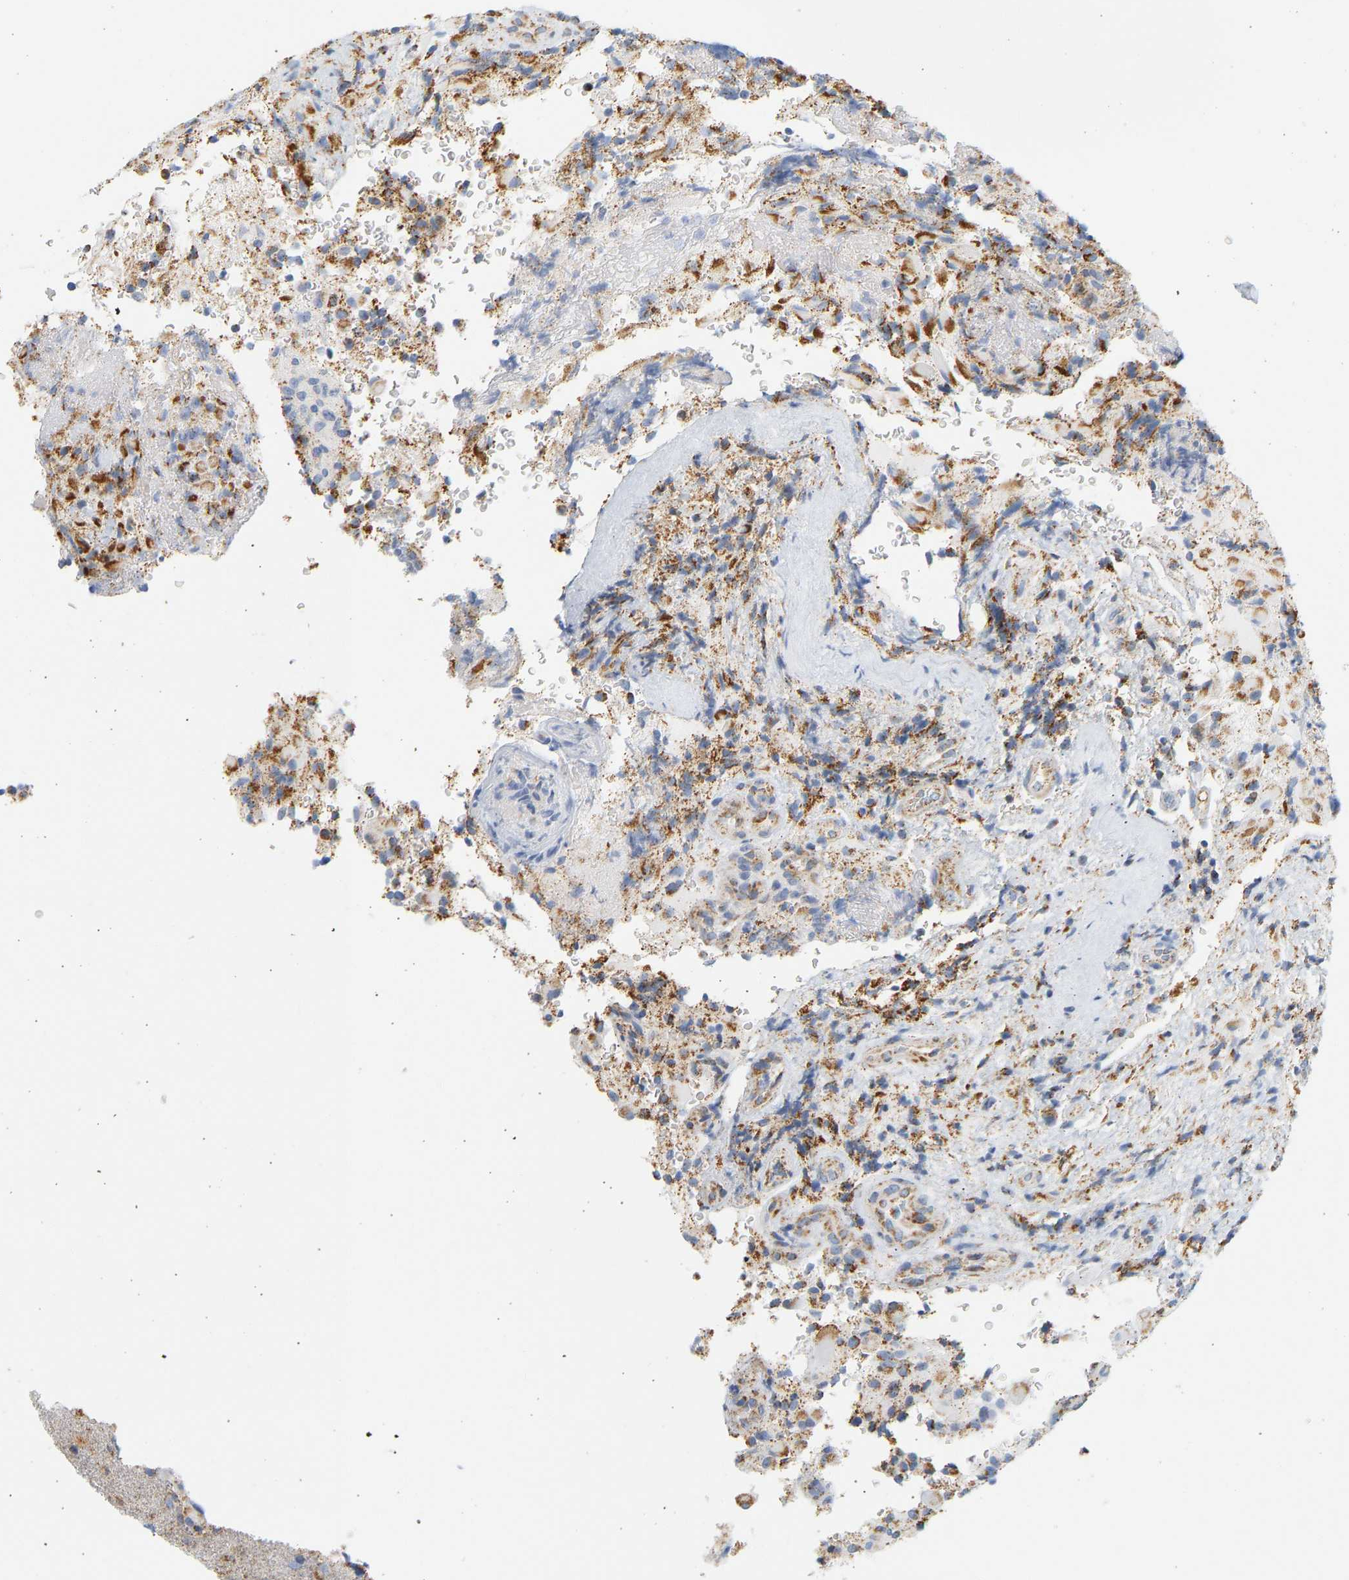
{"staining": {"intensity": "moderate", "quantity": ">75%", "location": "cytoplasmic/membranous"}, "tissue": "glioma", "cell_type": "Tumor cells", "image_type": "cancer", "snomed": [{"axis": "morphology", "description": "Glioma, malignant, High grade"}, {"axis": "topography", "description": "Brain"}], "caption": "Moderate cytoplasmic/membranous expression is seen in approximately >75% of tumor cells in glioma.", "gene": "GRPEL2", "patient": {"sex": "male", "age": 71}}